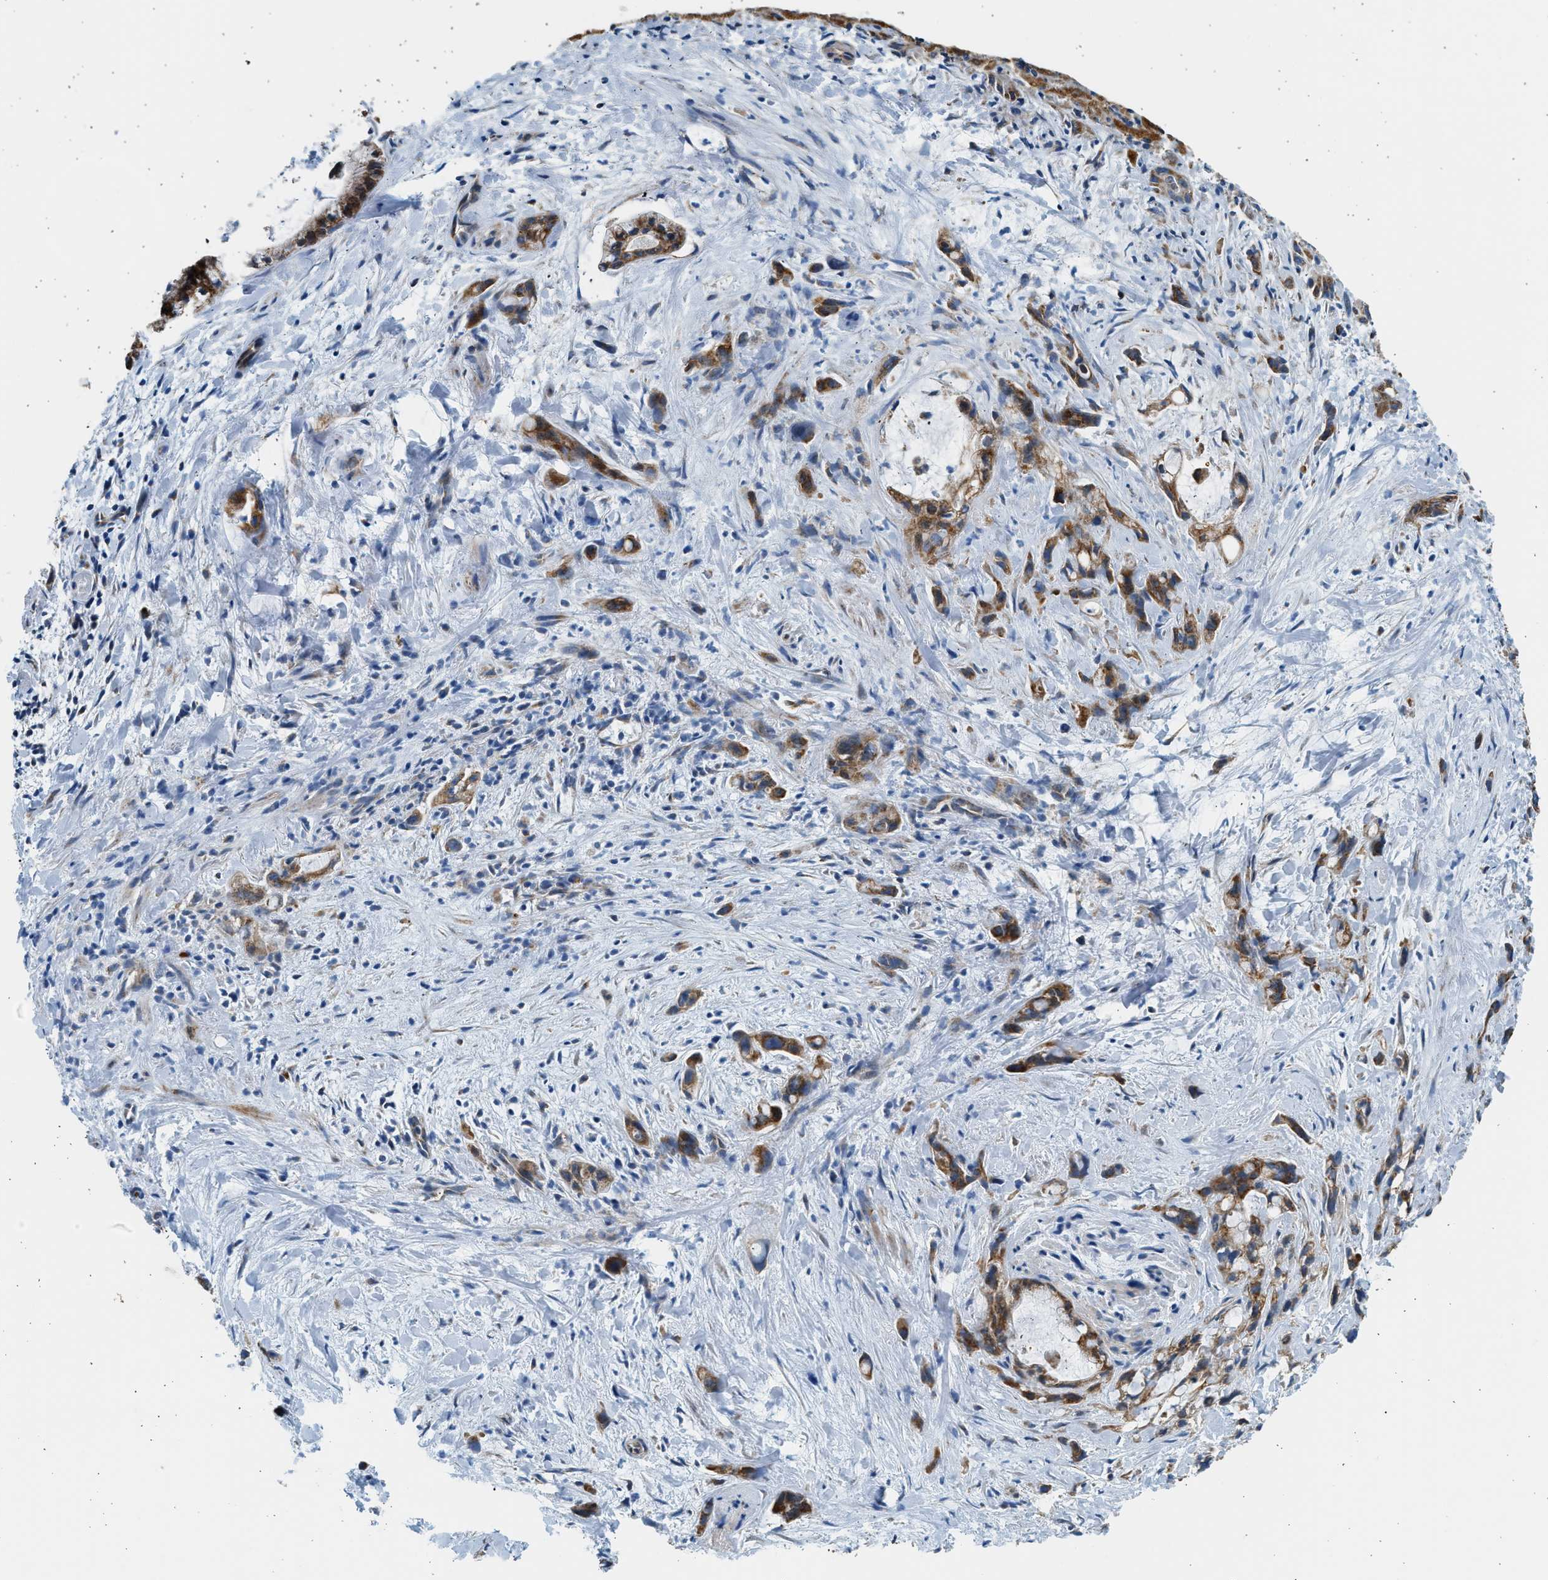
{"staining": {"intensity": "strong", "quantity": ">75%", "location": "cytoplasmic/membranous"}, "tissue": "liver cancer", "cell_type": "Tumor cells", "image_type": "cancer", "snomed": [{"axis": "morphology", "description": "Cholangiocarcinoma"}, {"axis": "topography", "description": "Liver"}], "caption": "Immunohistochemistry of human liver cholangiocarcinoma exhibits high levels of strong cytoplasmic/membranous positivity in approximately >75% of tumor cells.", "gene": "KCNMB3", "patient": {"sex": "female", "age": 72}}